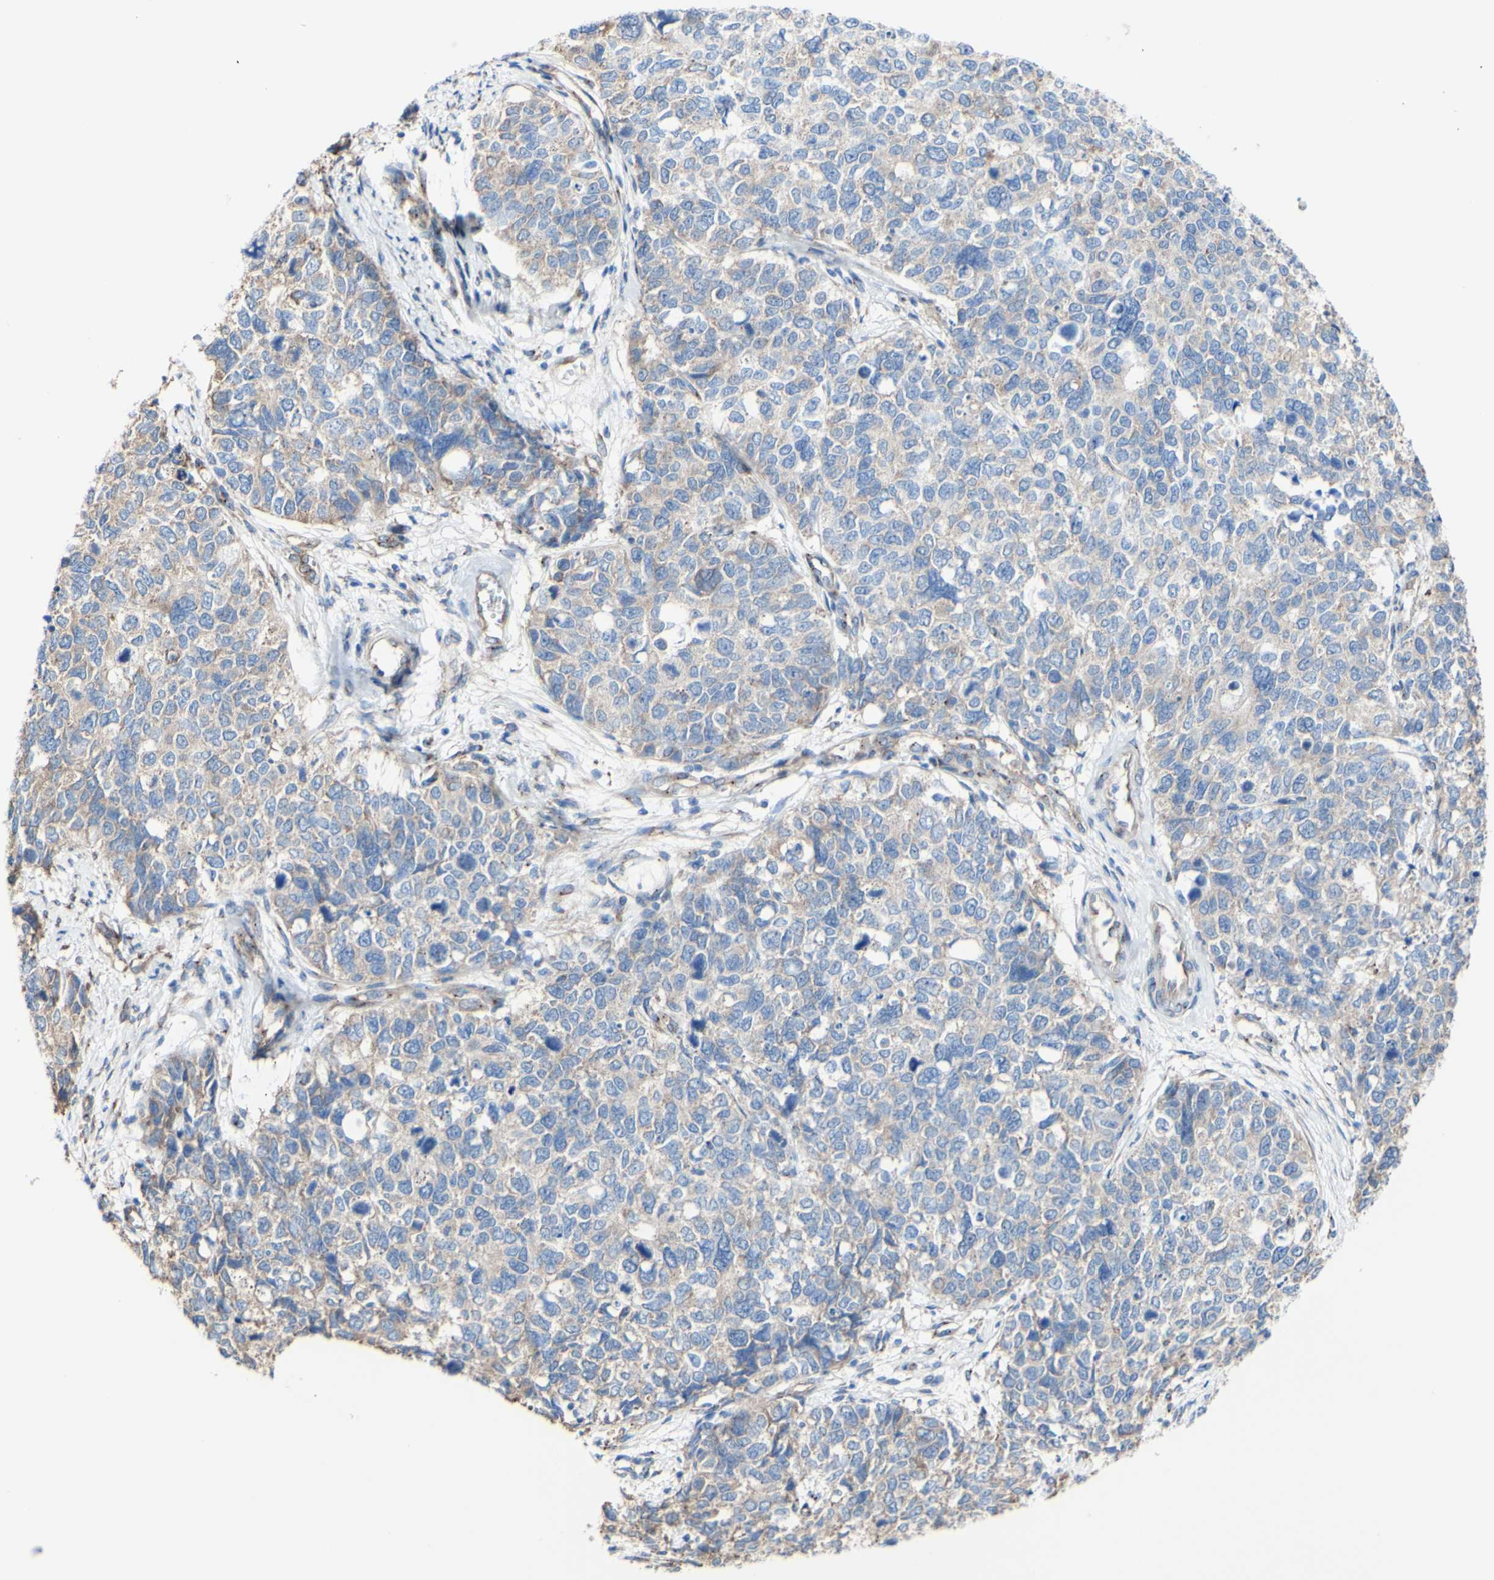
{"staining": {"intensity": "weak", "quantity": "25%-75%", "location": "cytoplasmic/membranous"}, "tissue": "cervical cancer", "cell_type": "Tumor cells", "image_type": "cancer", "snomed": [{"axis": "morphology", "description": "Squamous cell carcinoma, NOS"}, {"axis": "topography", "description": "Cervix"}], "caption": "Immunohistochemistry (IHC) histopathology image of cervical squamous cell carcinoma stained for a protein (brown), which exhibits low levels of weak cytoplasmic/membranous positivity in approximately 25%-75% of tumor cells.", "gene": "LRIG3", "patient": {"sex": "female", "age": 63}}